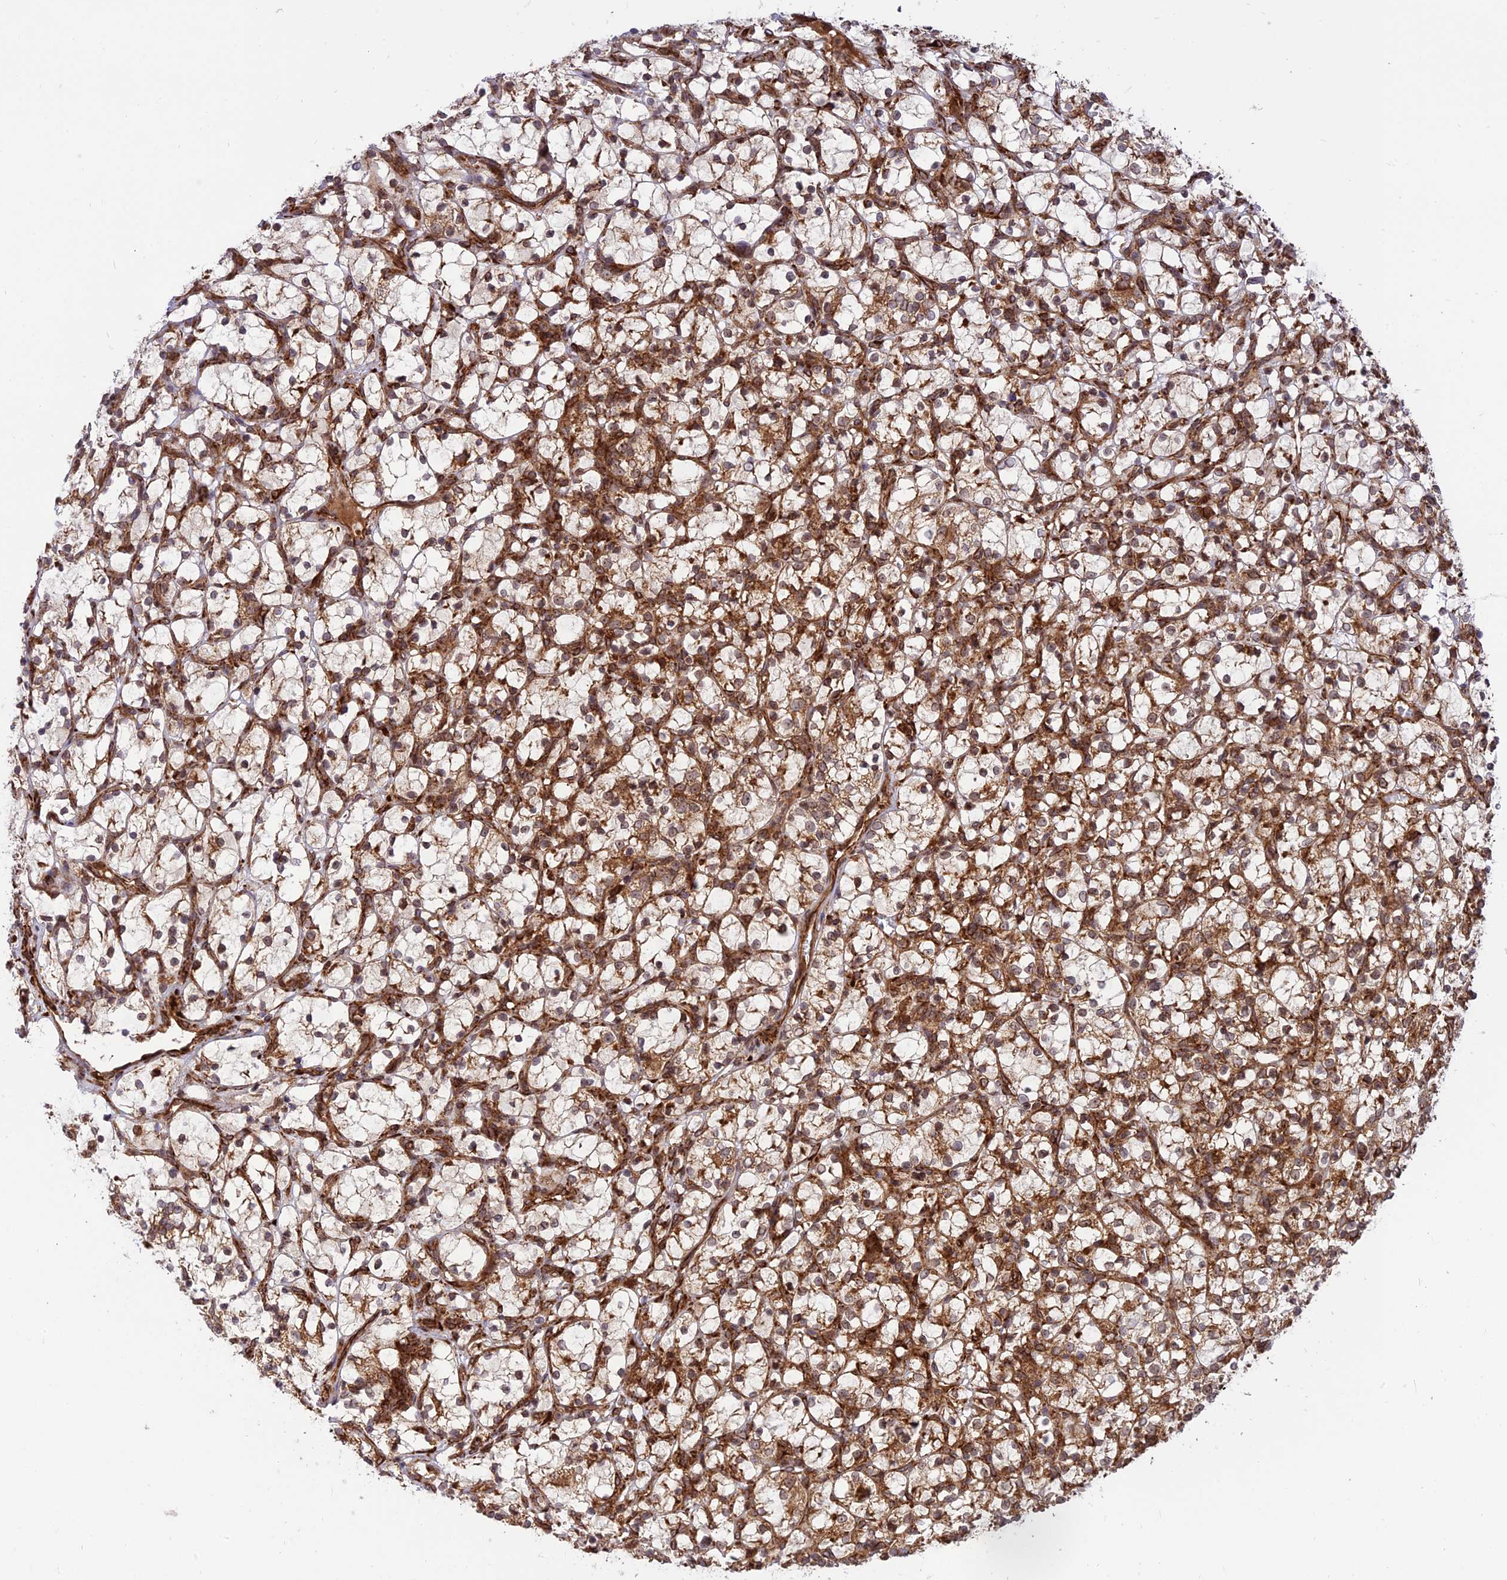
{"staining": {"intensity": "negative", "quantity": "none", "location": "none"}, "tissue": "renal cancer", "cell_type": "Tumor cells", "image_type": "cancer", "snomed": [{"axis": "morphology", "description": "Adenocarcinoma, NOS"}, {"axis": "topography", "description": "Kidney"}], "caption": "High power microscopy image of an immunohistochemistry (IHC) micrograph of renal cancer (adenocarcinoma), revealing no significant expression in tumor cells.", "gene": "CRTAP", "patient": {"sex": "female", "age": 69}}